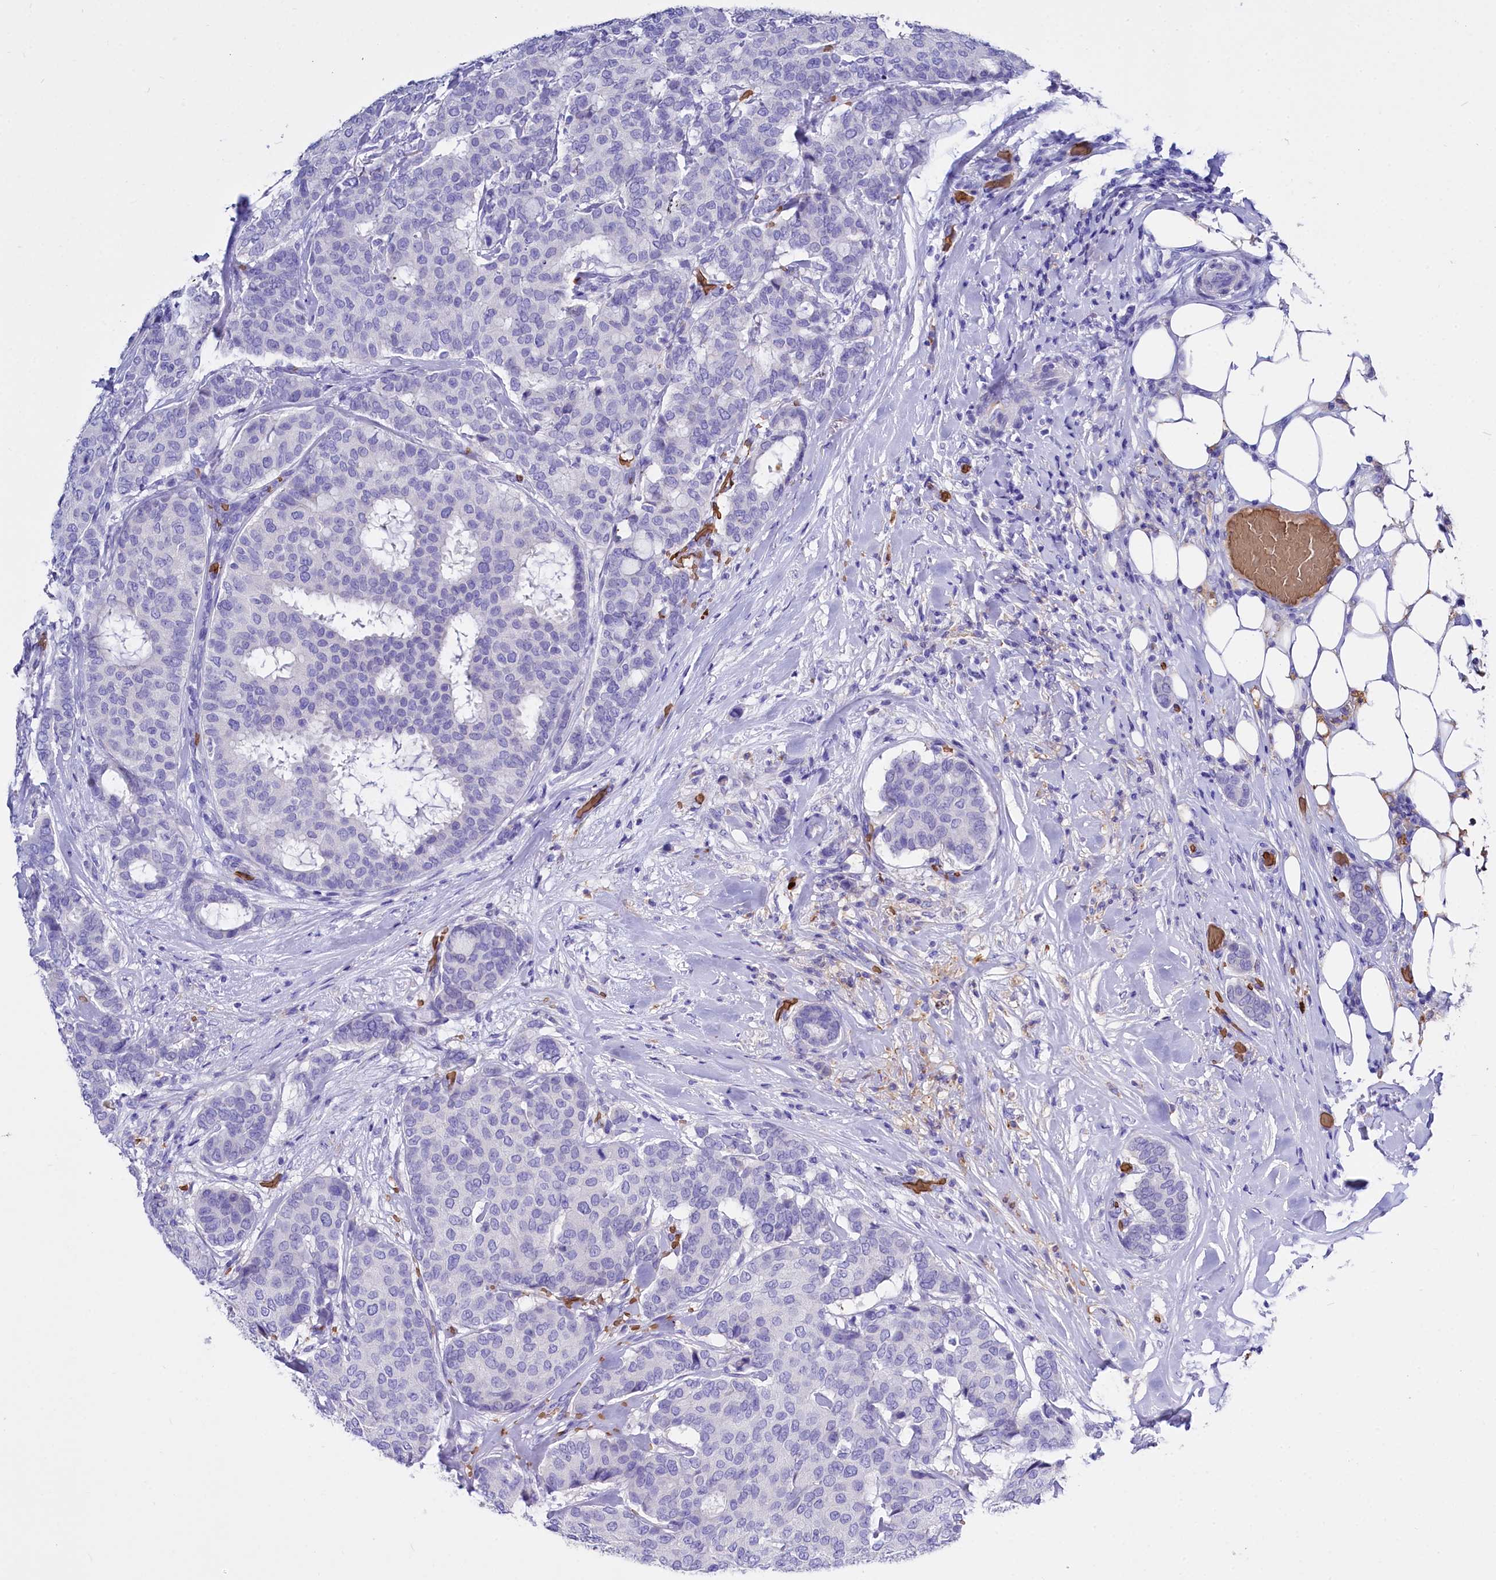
{"staining": {"intensity": "negative", "quantity": "none", "location": "none"}, "tissue": "breast cancer", "cell_type": "Tumor cells", "image_type": "cancer", "snomed": [{"axis": "morphology", "description": "Duct carcinoma"}, {"axis": "topography", "description": "Breast"}], "caption": "Immunohistochemistry (IHC) image of neoplastic tissue: human intraductal carcinoma (breast) stained with DAB reveals no significant protein expression in tumor cells.", "gene": "RPUSD3", "patient": {"sex": "female", "age": 75}}